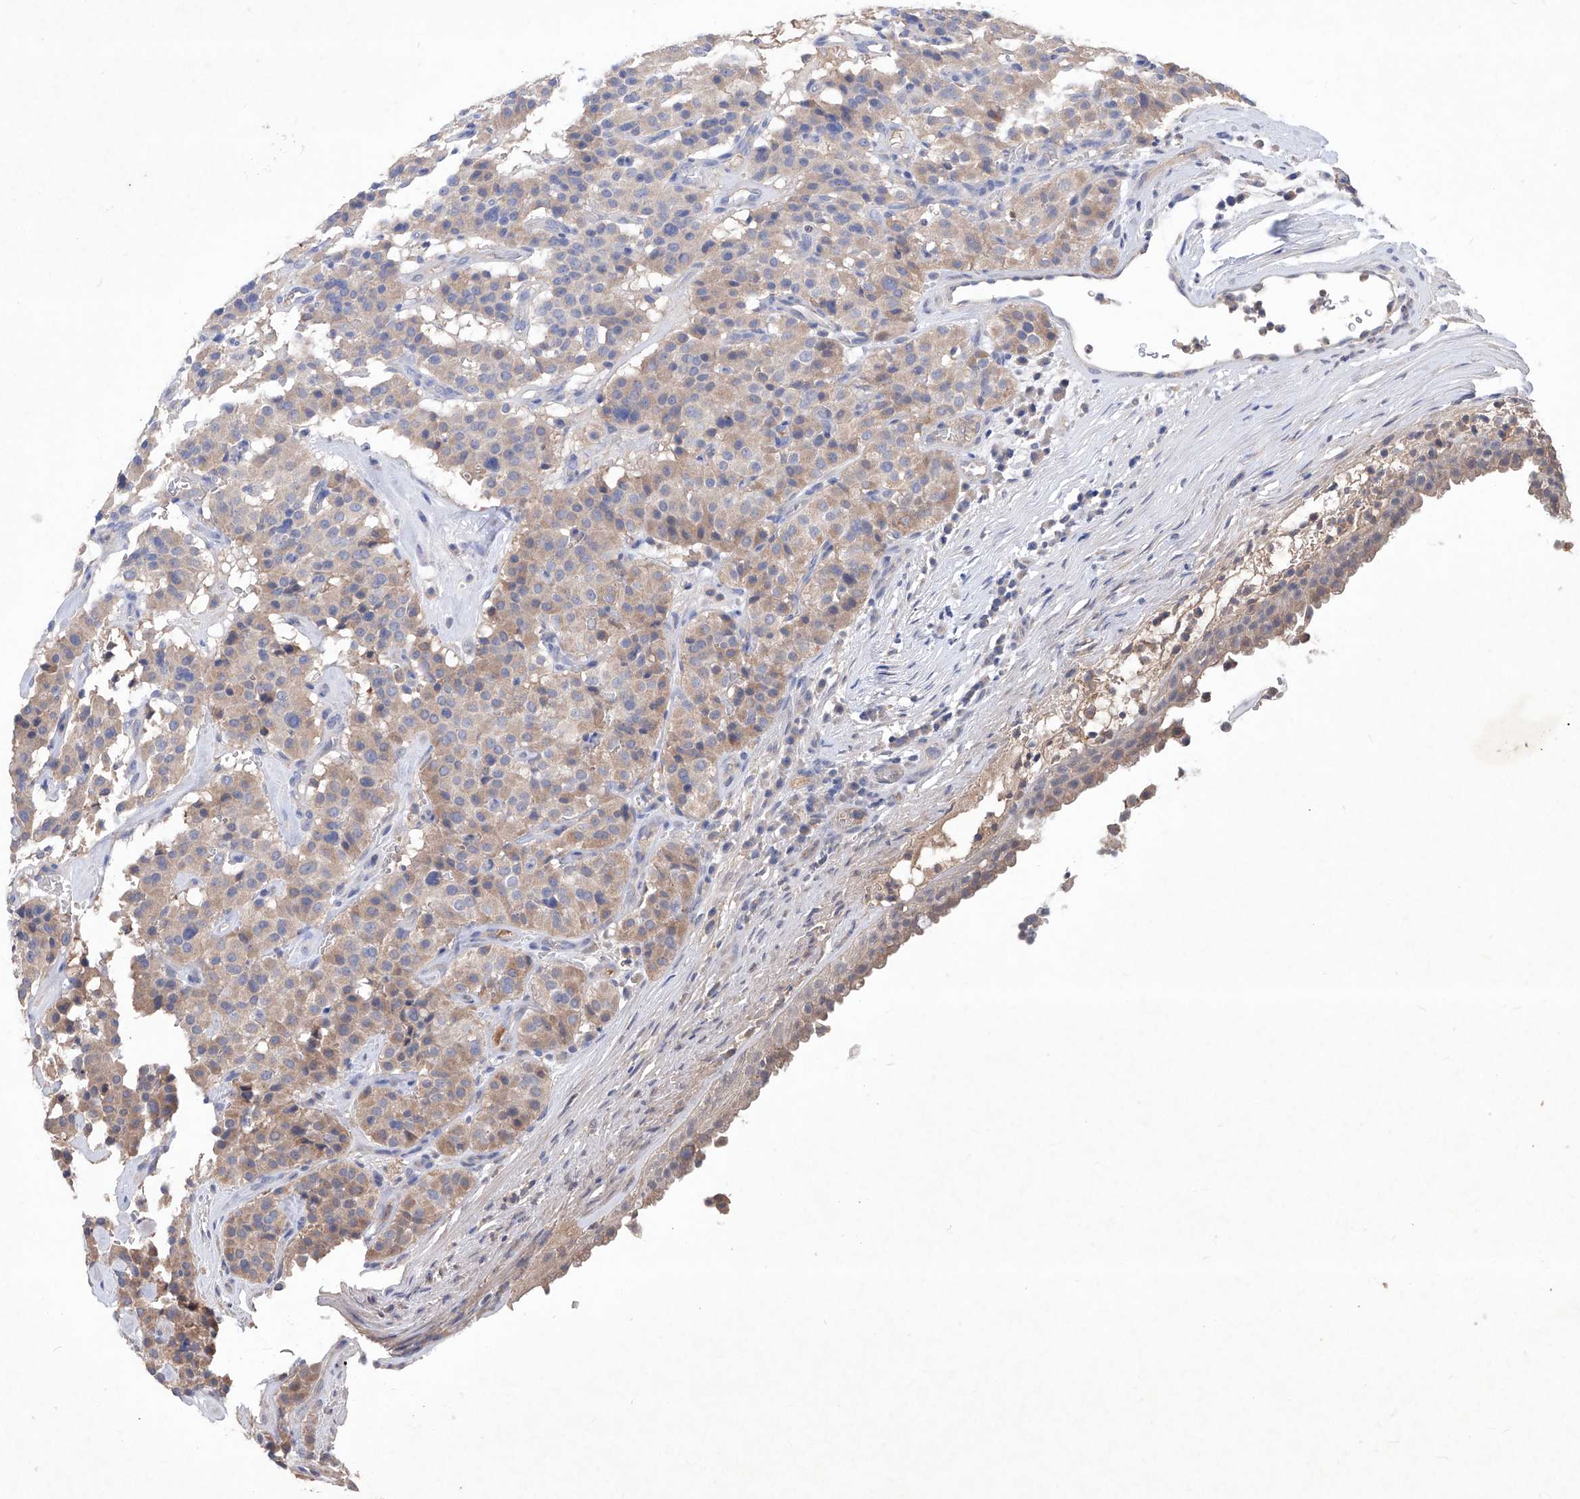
{"staining": {"intensity": "weak", "quantity": "25%-75%", "location": "cytoplasmic/membranous"}, "tissue": "carcinoid", "cell_type": "Tumor cells", "image_type": "cancer", "snomed": [{"axis": "morphology", "description": "Carcinoid, malignant, NOS"}, {"axis": "topography", "description": "Lung"}], "caption": "IHC (DAB (3,3'-diaminobenzidine)) staining of carcinoid (malignant) reveals weak cytoplasmic/membranous protein expression in approximately 25%-75% of tumor cells. Immunohistochemistry stains the protein in brown and the nuclei are stained blue.", "gene": "SYNGR1", "patient": {"sex": "male", "age": 30}}